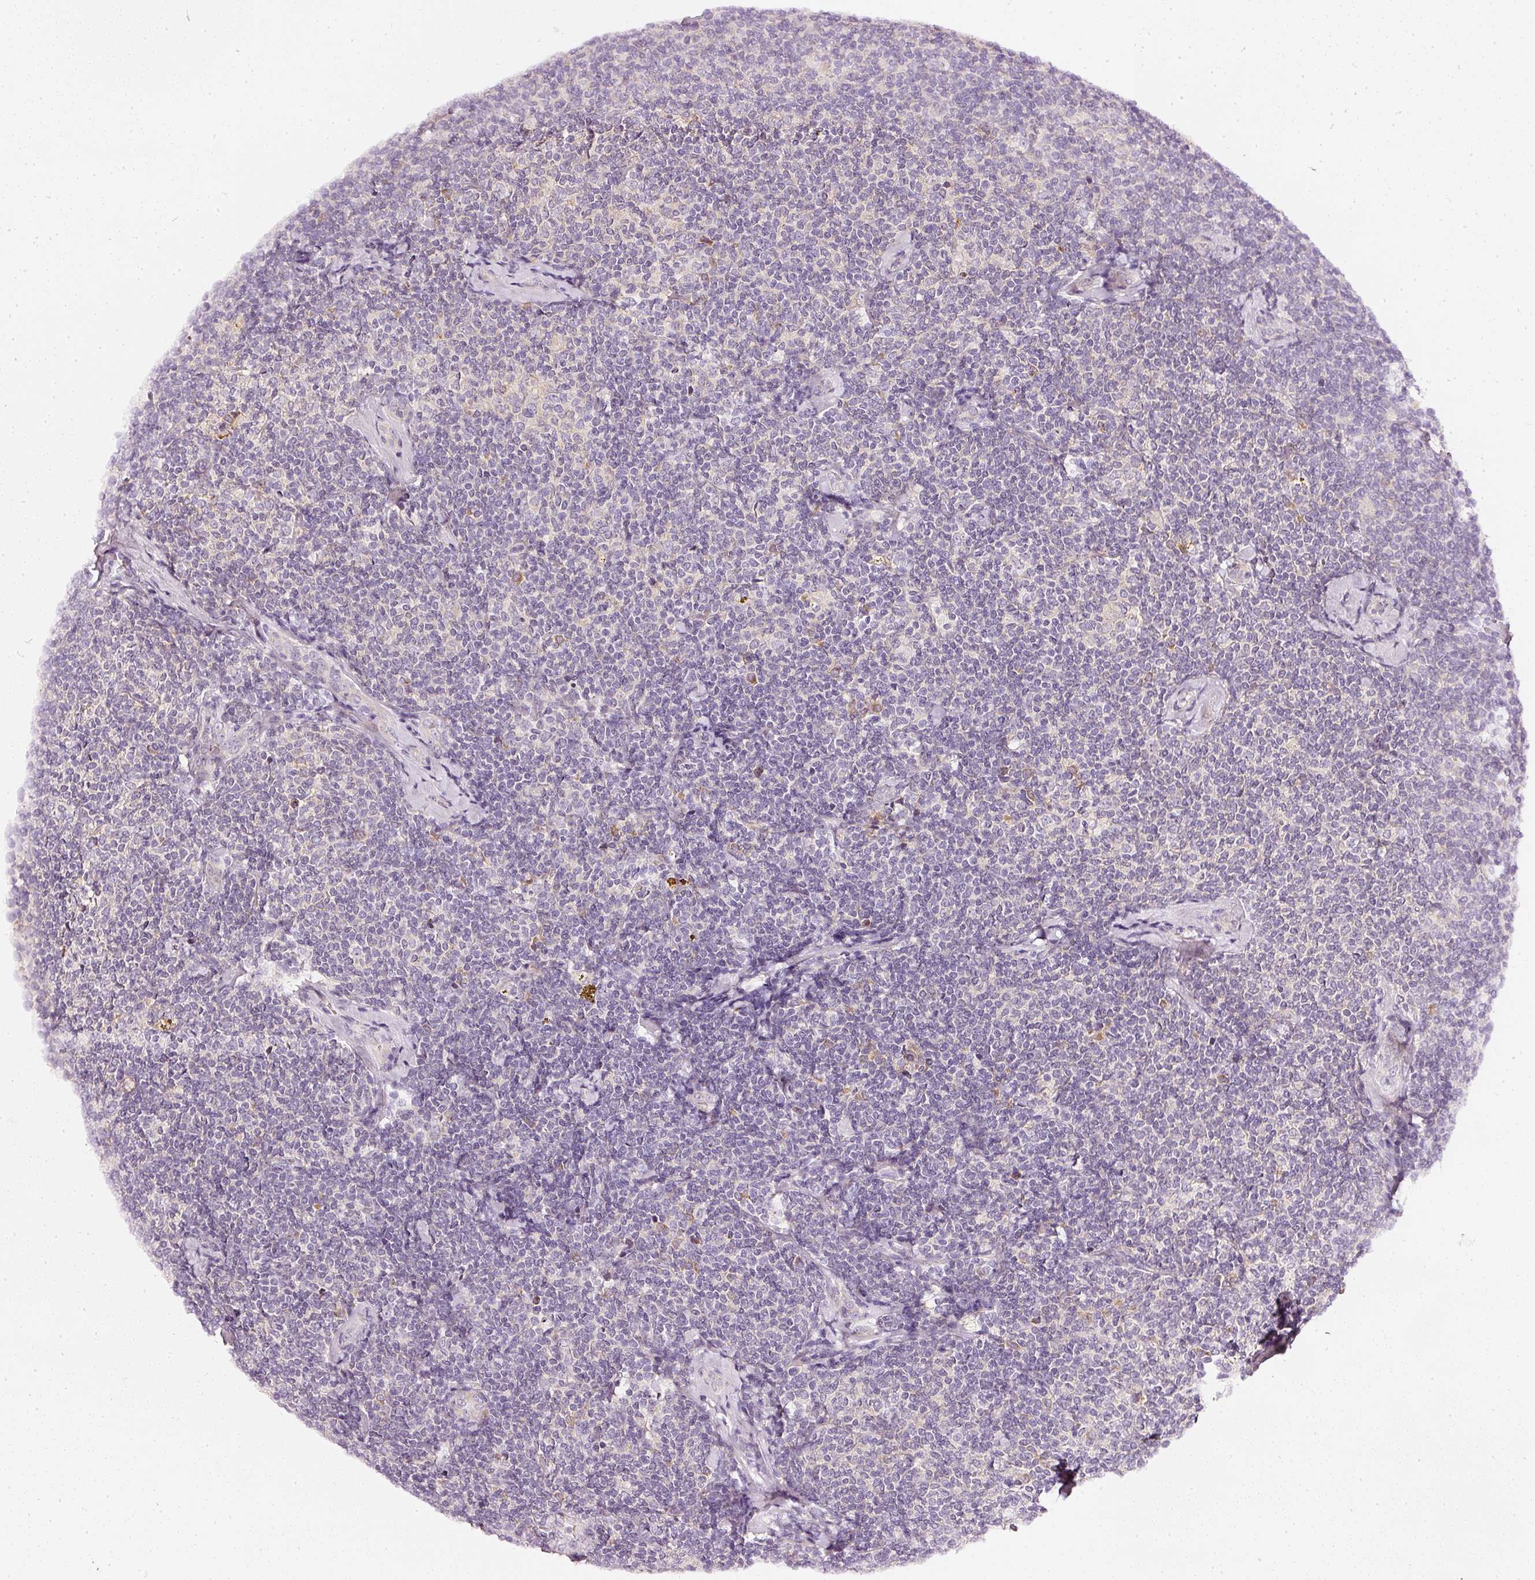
{"staining": {"intensity": "negative", "quantity": "none", "location": "none"}, "tissue": "lymphoma", "cell_type": "Tumor cells", "image_type": "cancer", "snomed": [{"axis": "morphology", "description": "Malignant lymphoma, non-Hodgkin's type, Low grade"}, {"axis": "topography", "description": "Lymph node"}], "caption": "Micrograph shows no protein expression in tumor cells of malignant lymphoma, non-Hodgkin's type (low-grade) tissue.", "gene": "CNP", "patient": {"sex": "female", "age": 56}}